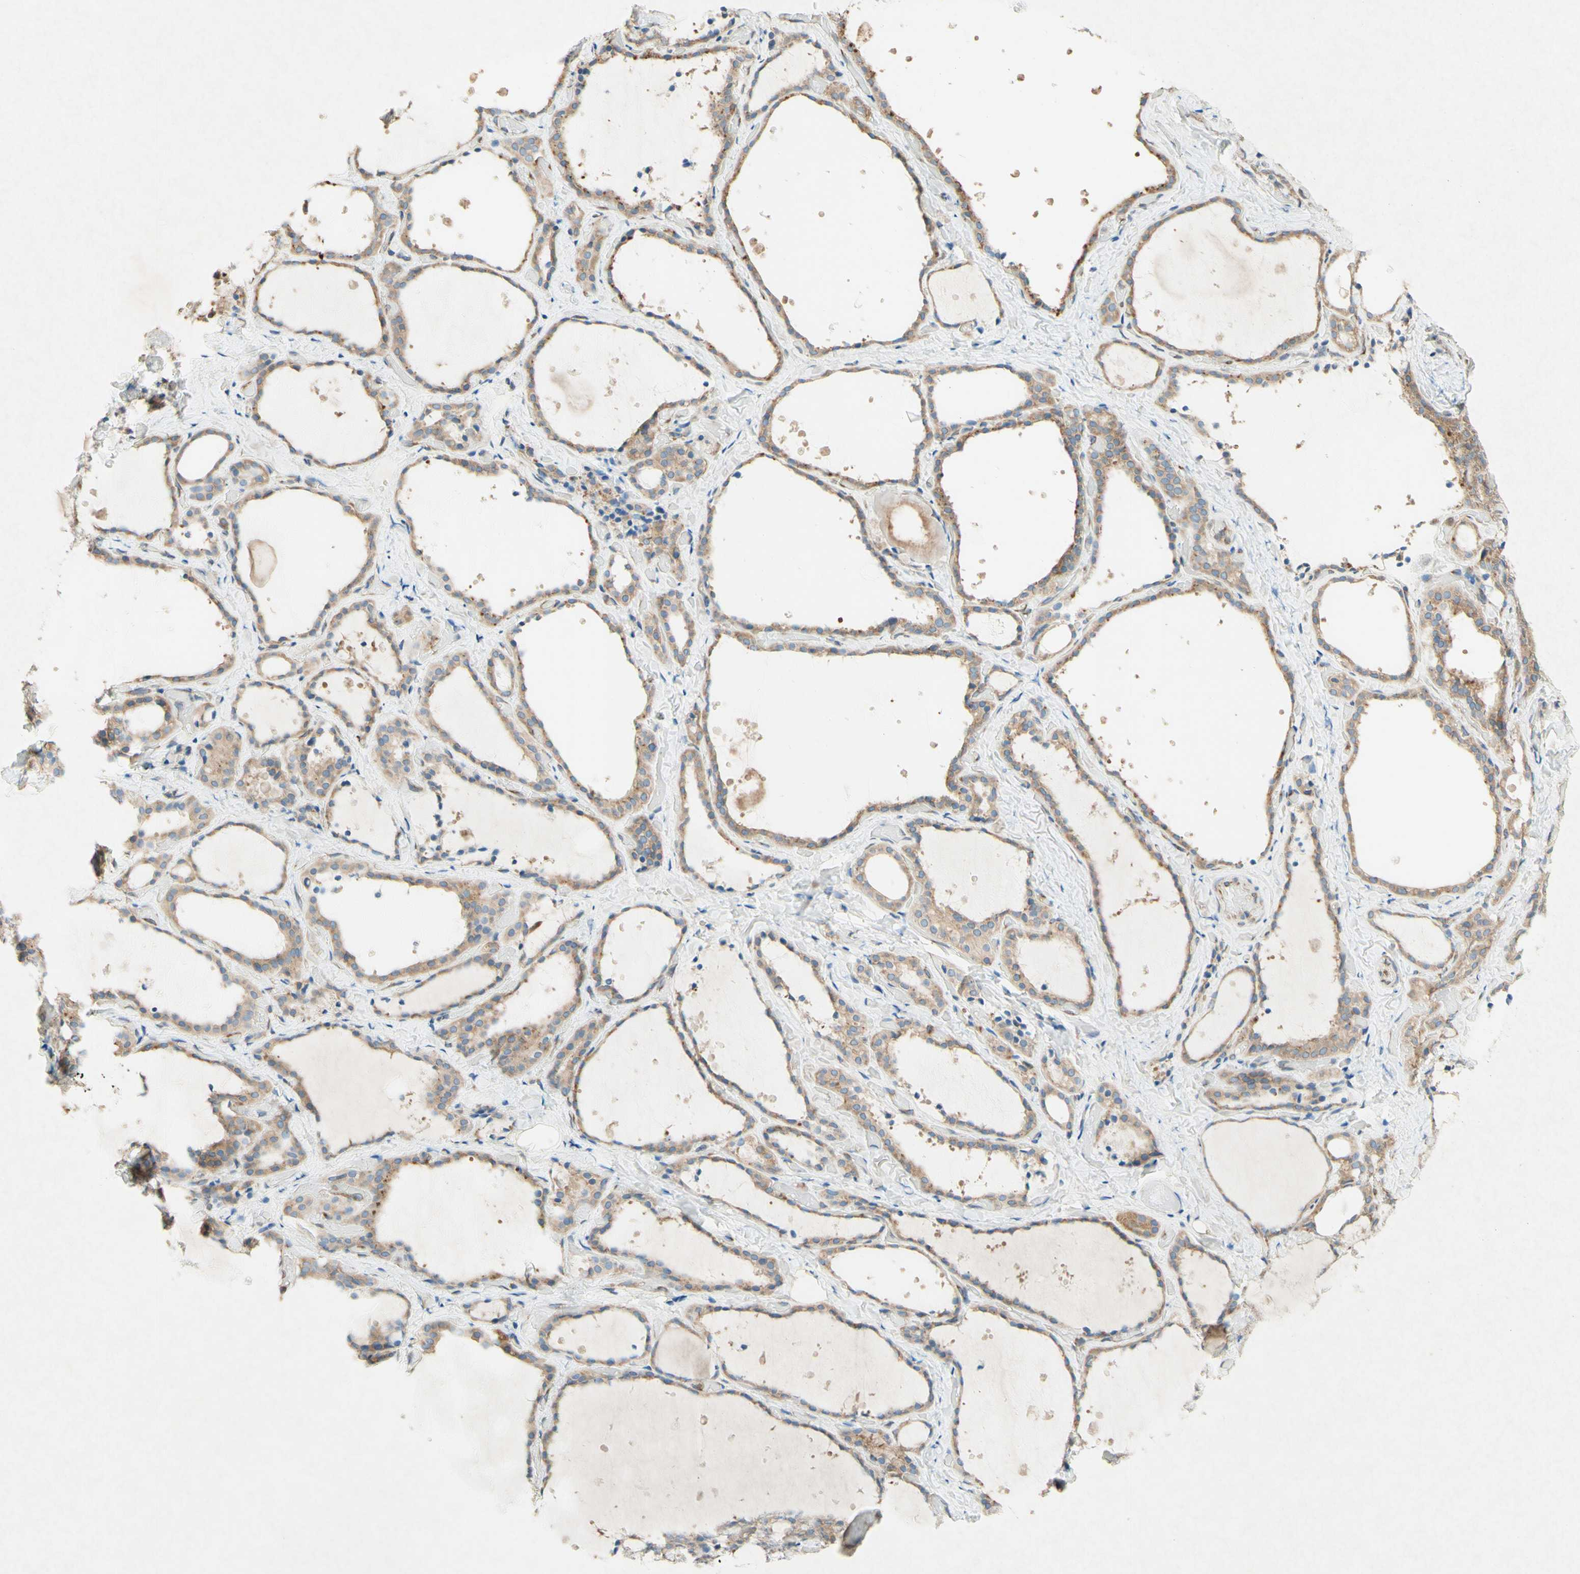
{"staining": {"intensity": "moderate", "quantity": "25%-75%", "location": "cytoplasmic/membranous"}, "tissue": "thyroid gland", "cell_type": "Glandular cells", "image_type": "normal", "snomed": [{"axis": "morphology", "description": "Normal tissue, NOS"}, {"axis": "topography", "description": "Thyroid gland"}], "caption": "The photomicrograph exhibits staining of normal thyroid gland, revealing moderate cytoplasmic/membranous protein expression (brown color) within glandular cells.", "gene": "PABPC1", "patient": {"sex": "female", "age": 44}}